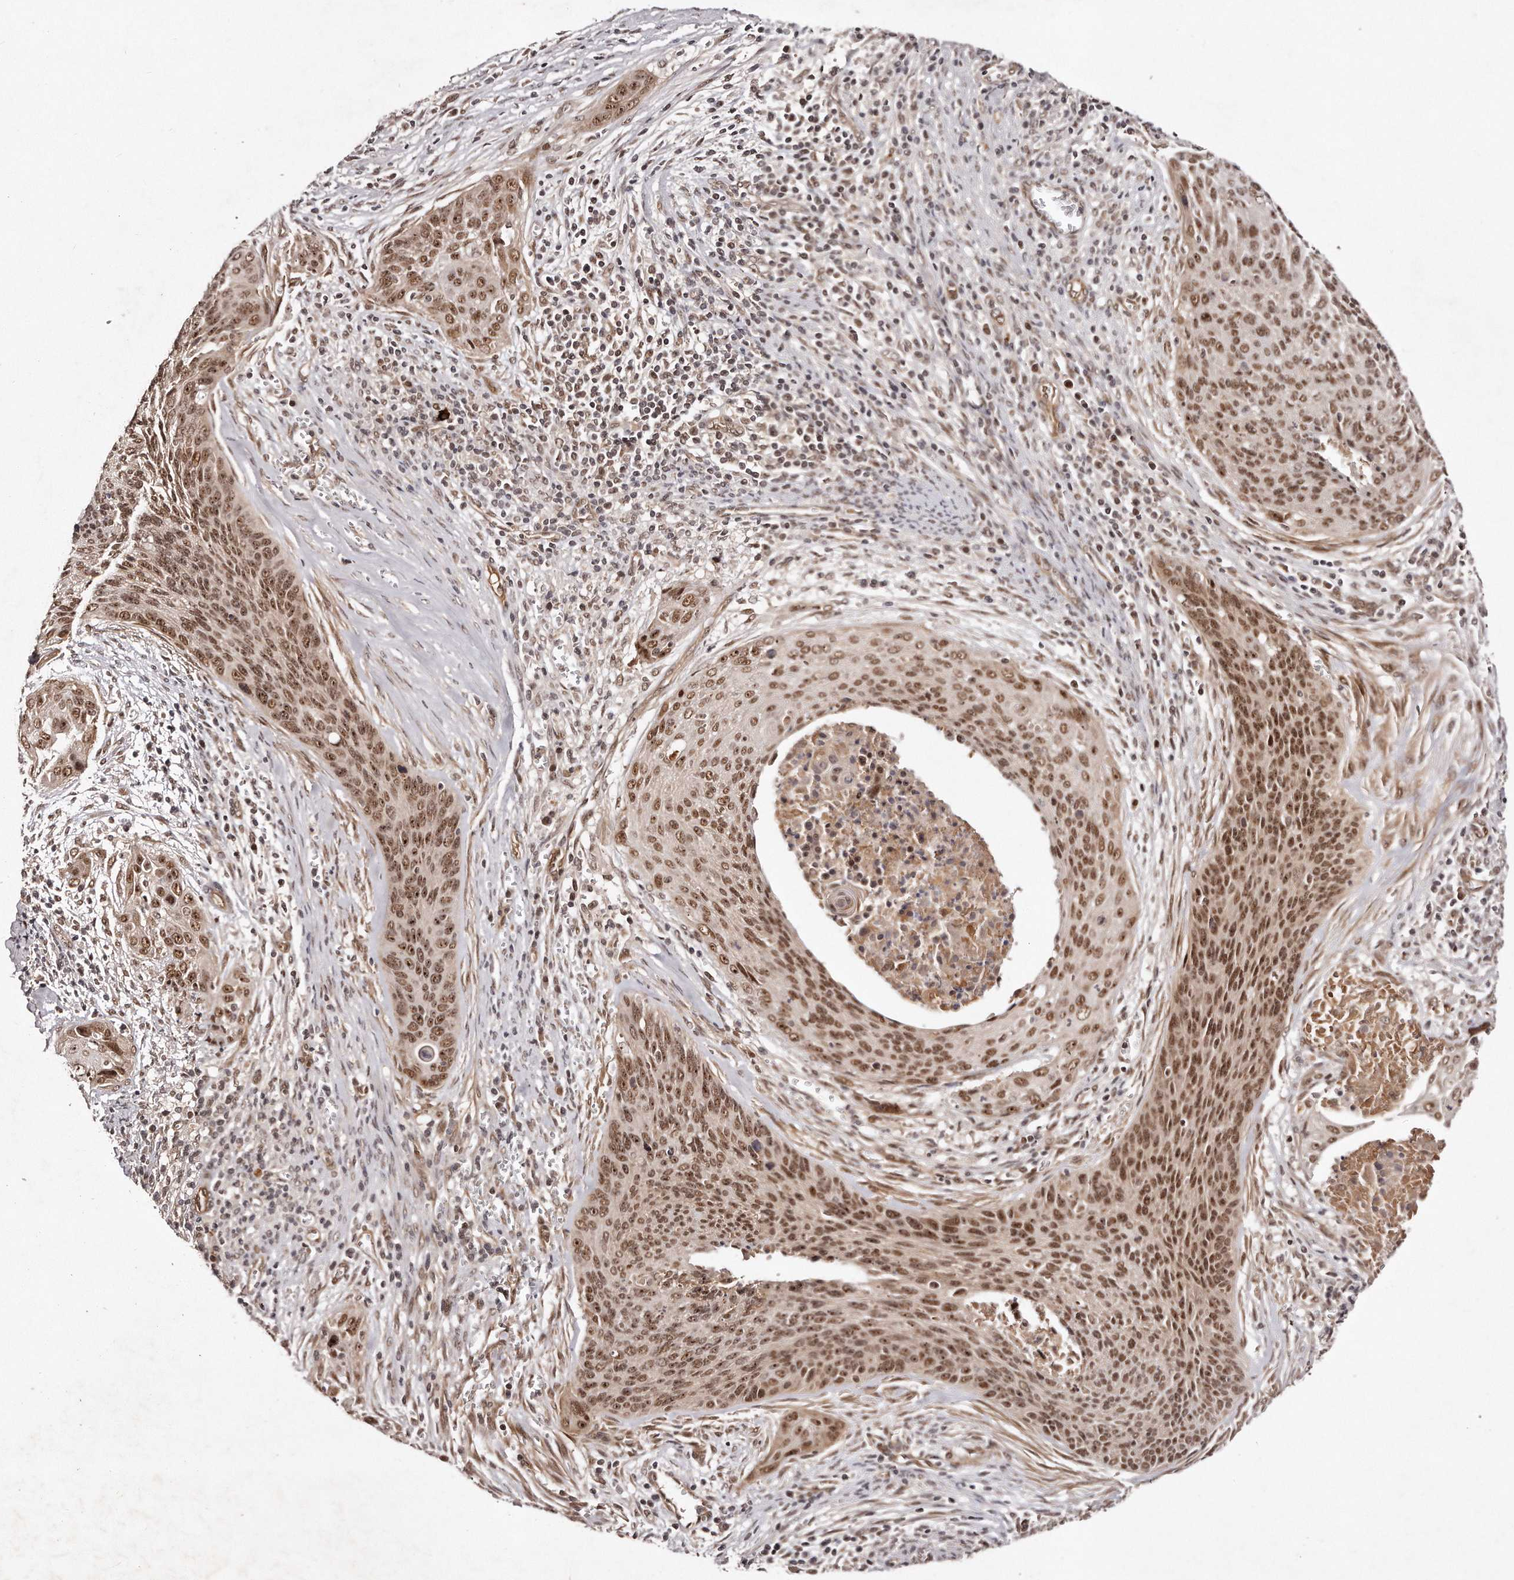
{"staining": {"intensity": "moderate", "quantity": ">75%", "location": "nuclear"}, "tissue": "cervical cancer", "cell_type": "Tumor cells", "image_type": "cancer", "snomed": [{"axis": "morphology", "description": "Squamous cell carcinoma, NOS"}, {"axis": "topography", "description": "Cervix"}], "caption": "There is medium levels of moderate nuclear expression in tumor cells of cervical cancer, as demonstrated by immunohistochemical staining (brown color).", "gene": "SOX4", "patient": {"sex": "female", "age": 55}}